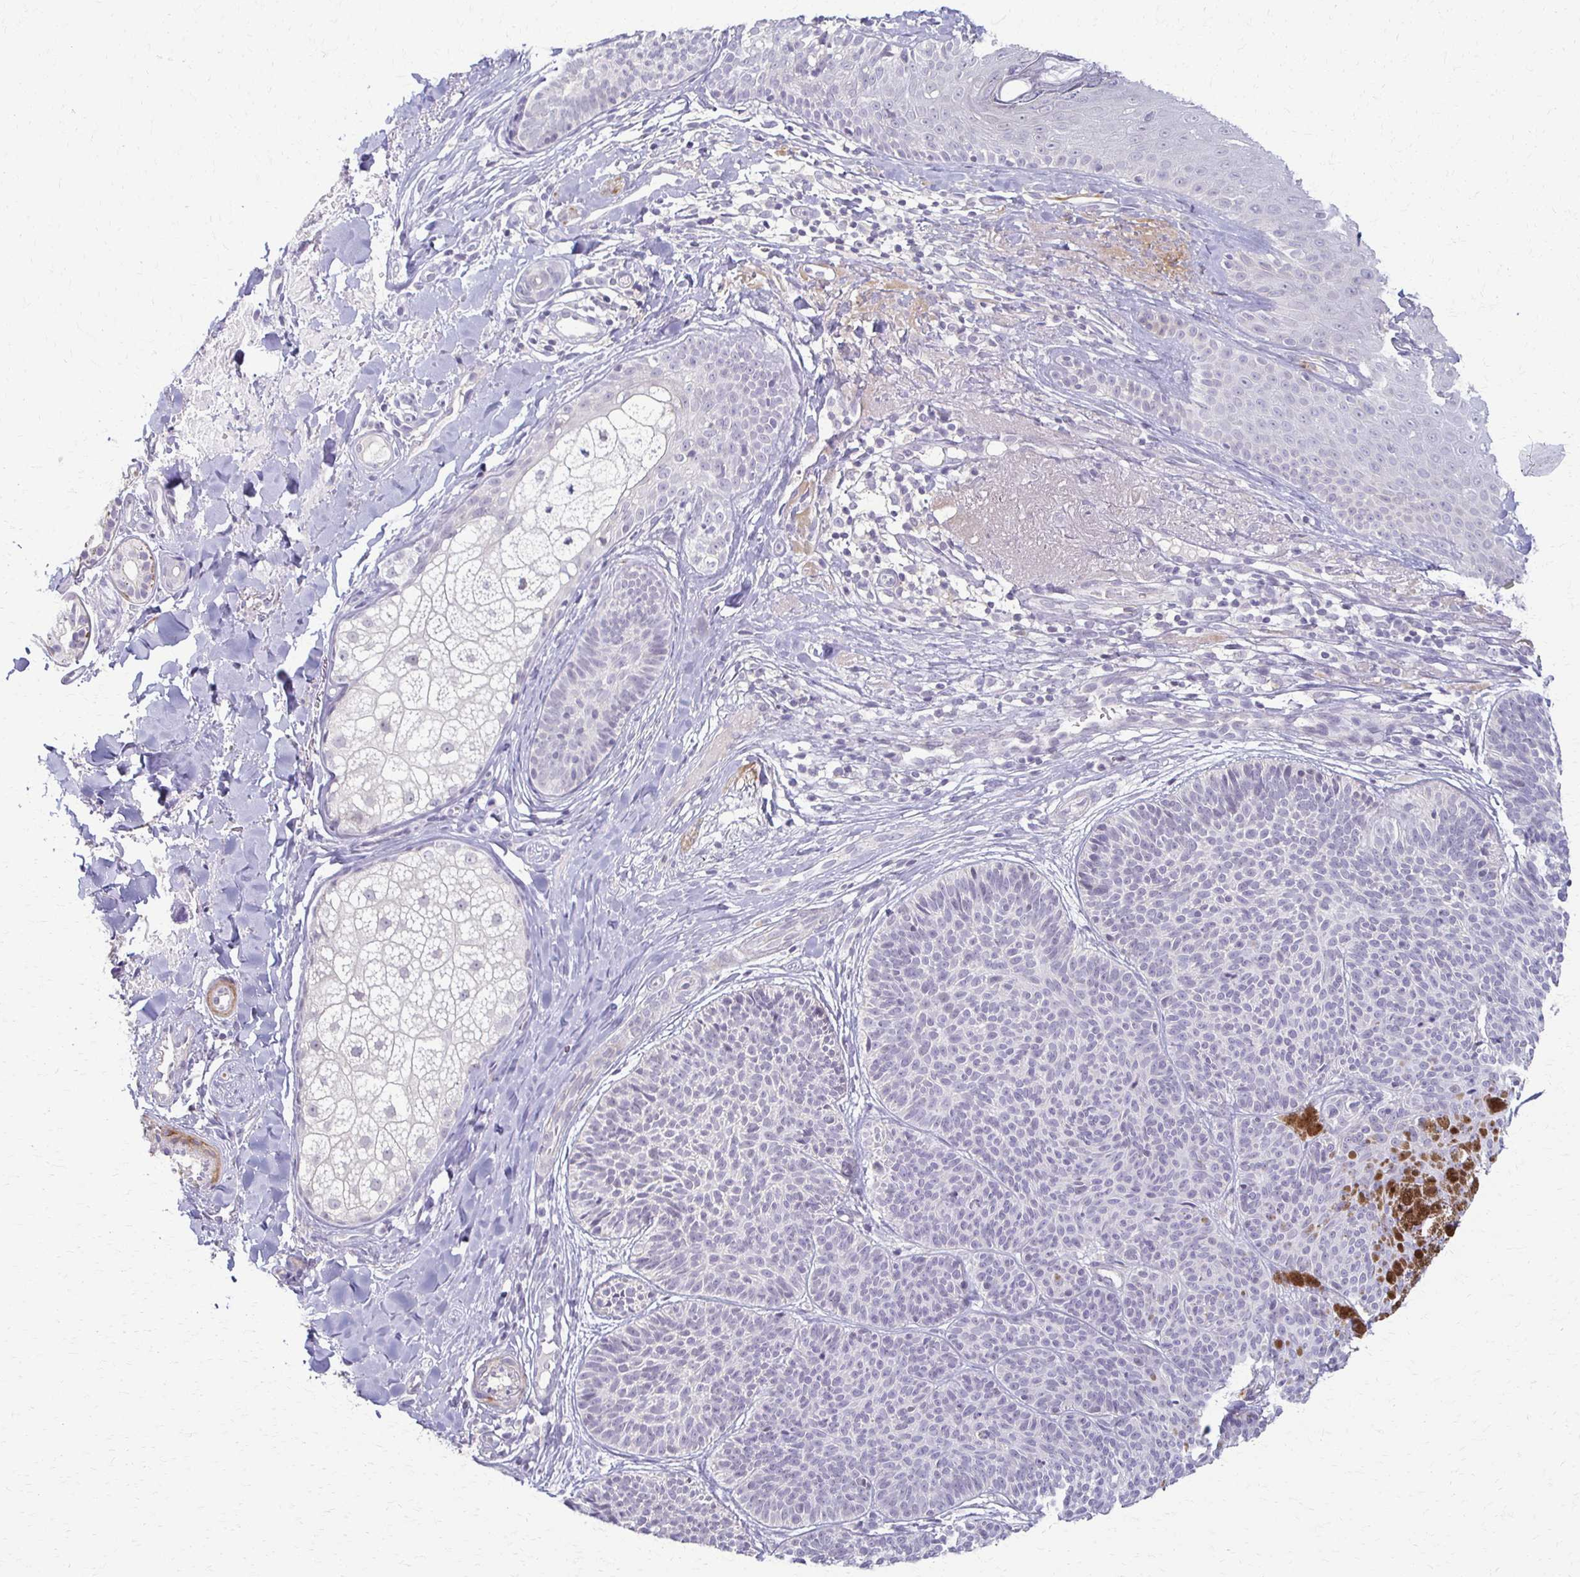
{"staining": {"intensity": "negative", "quantity": "none", "location": "none"}, "tissue": "skin cancer", "cell_type": "Tumor cells", "image_type": "cancer", "snomed": [{"axis": "morphology", "description": "Basal cell carcinoma"}, {"axis": "topography", "description": "Skin"}], "caption": "Skin cancer (basal cell carcinoma) was stained to show a protein in brown. There is no significant expression in tumor cells.", "gene": "FOXO4", "patient": {"sex": "male", "age": 82}}